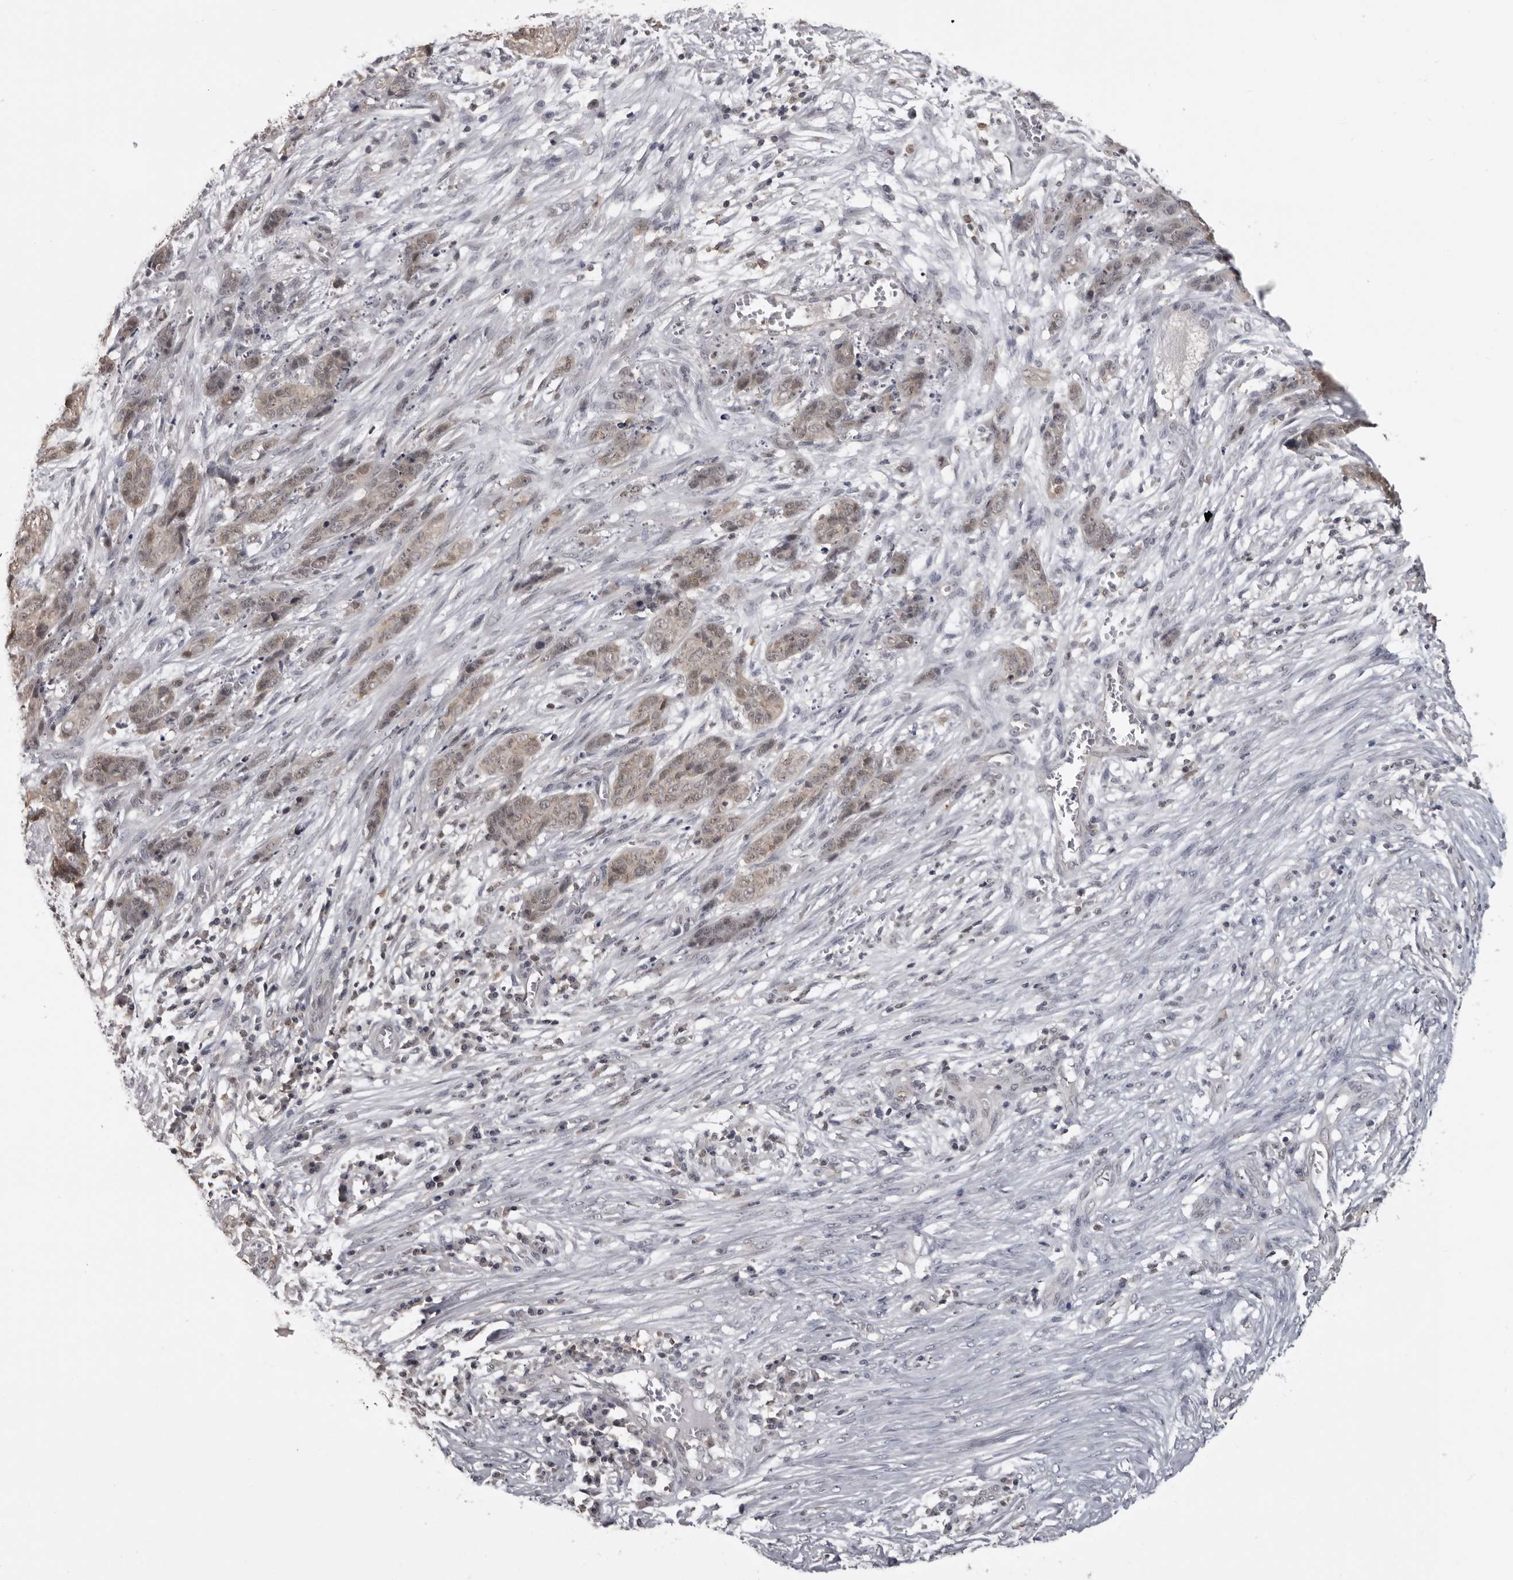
{"staining": {"intensity": "weak", "quantity": ">75%", "location": "nuclear"}, "tissue": "skin cancer", "cell_type": "Tumor cells", "image_type": "cancer", "snomed": [{"axis": "morphology", "description": "Basal cell carcinoma"}, {"axis": "topography", "description": "Skin"}], "caption": "Immunohistochemical staining of basal cell carcinoma (skin) reveals weak nuclear protein positivity in about >75% of tumor cells. (Brightfield microscopy of DAB IHC at high magnification).", "gene": "PDCL3", "patient": {"sex": "female", "age": 64}}